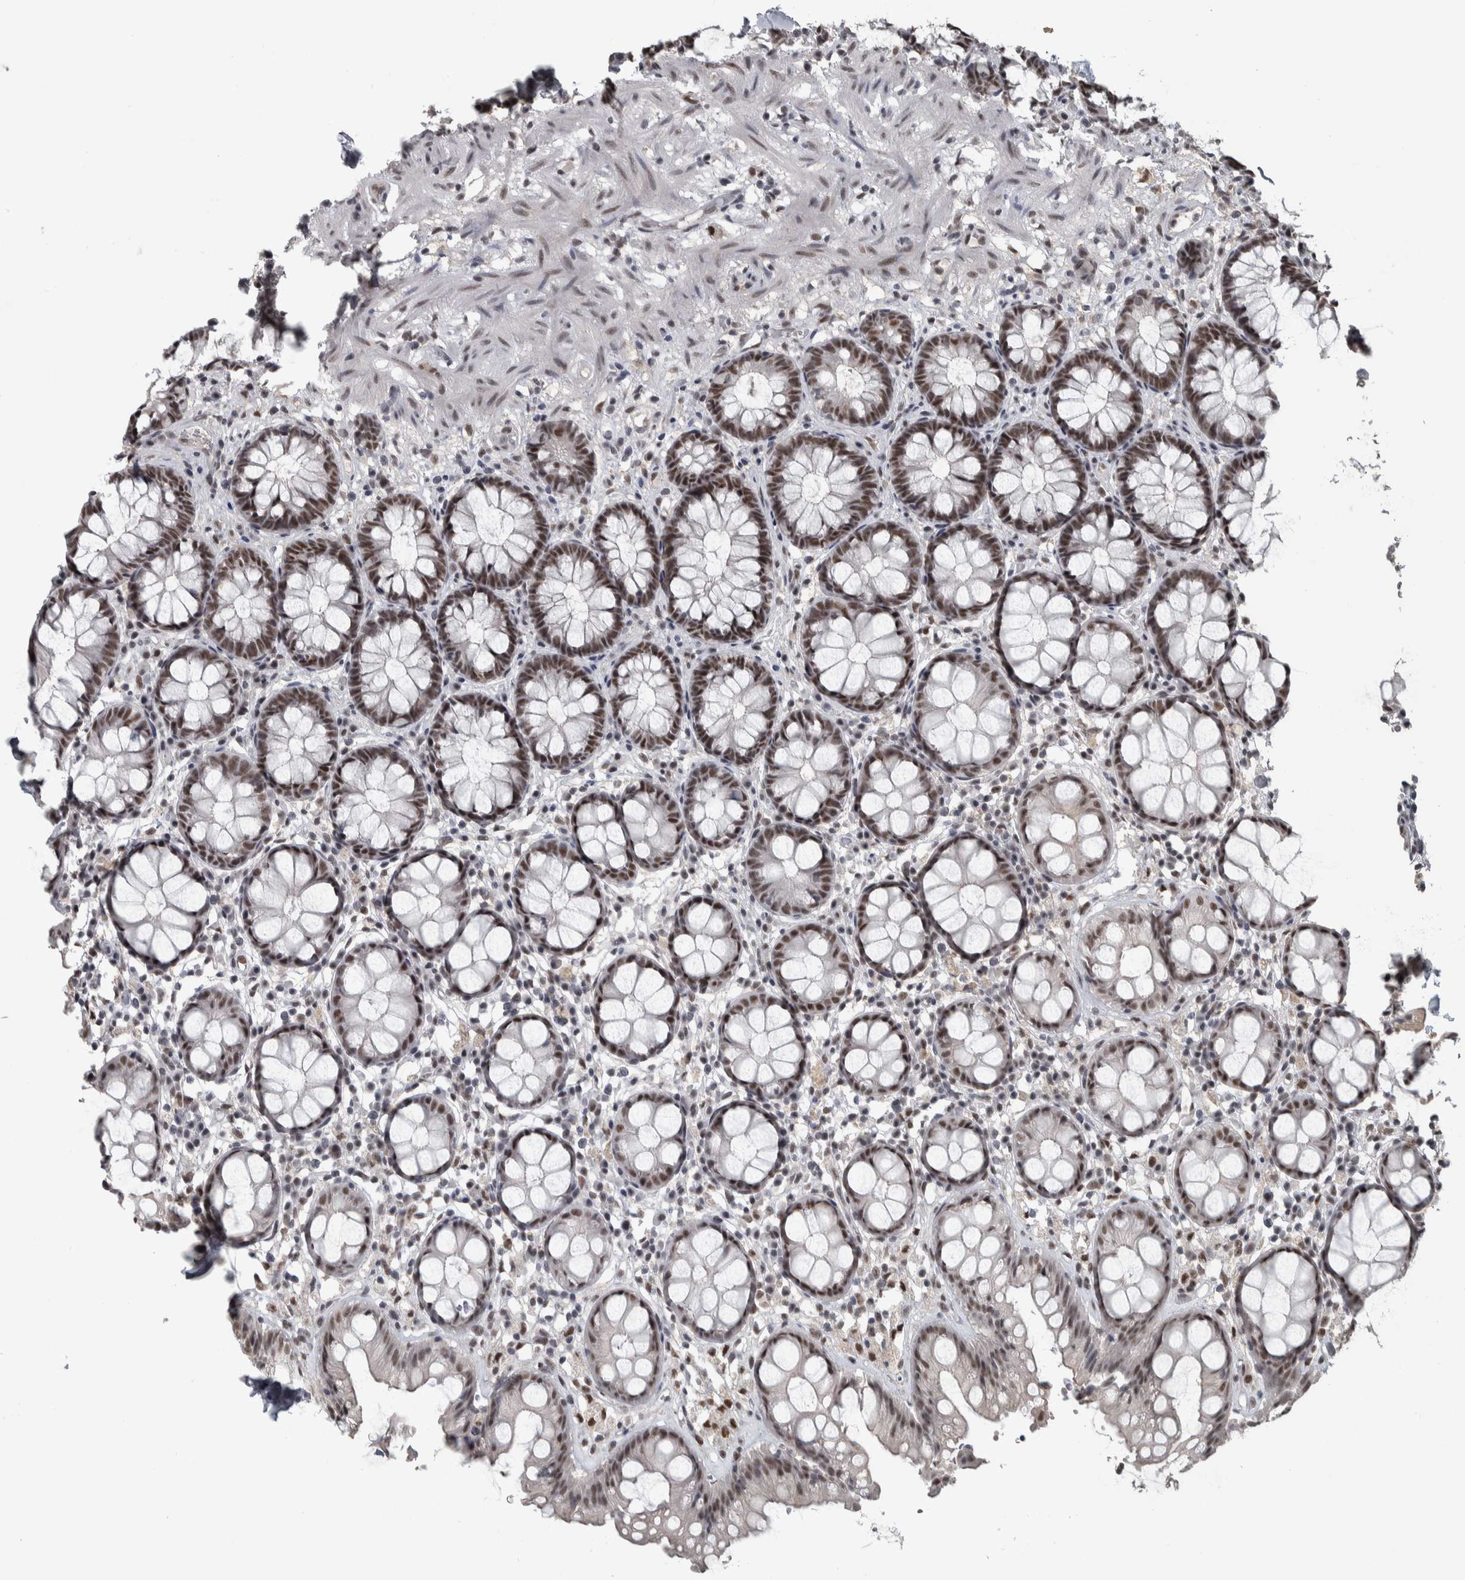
{"staining": {"intensity": "strong", "quantity": ">75%", "location": "nuclear"}, "tissue": "rectum", "cell_type": "Glandular cells", "image_type": "normal", "snomed": [{"axis": "morphology", "description": "Normal tissue, NOS"}, {"axis": "topography", "description": "Rectum"}], "caption": "Immunohistochemistry (IHC) histopathology image of unremarkable human rectum stained for a protein (brown), which exhibits high levels of strong nuclear staining in approximately >75% of glandular cells.", "gene": "DDX42", "patient": {"sex": "male", "age": 64}}